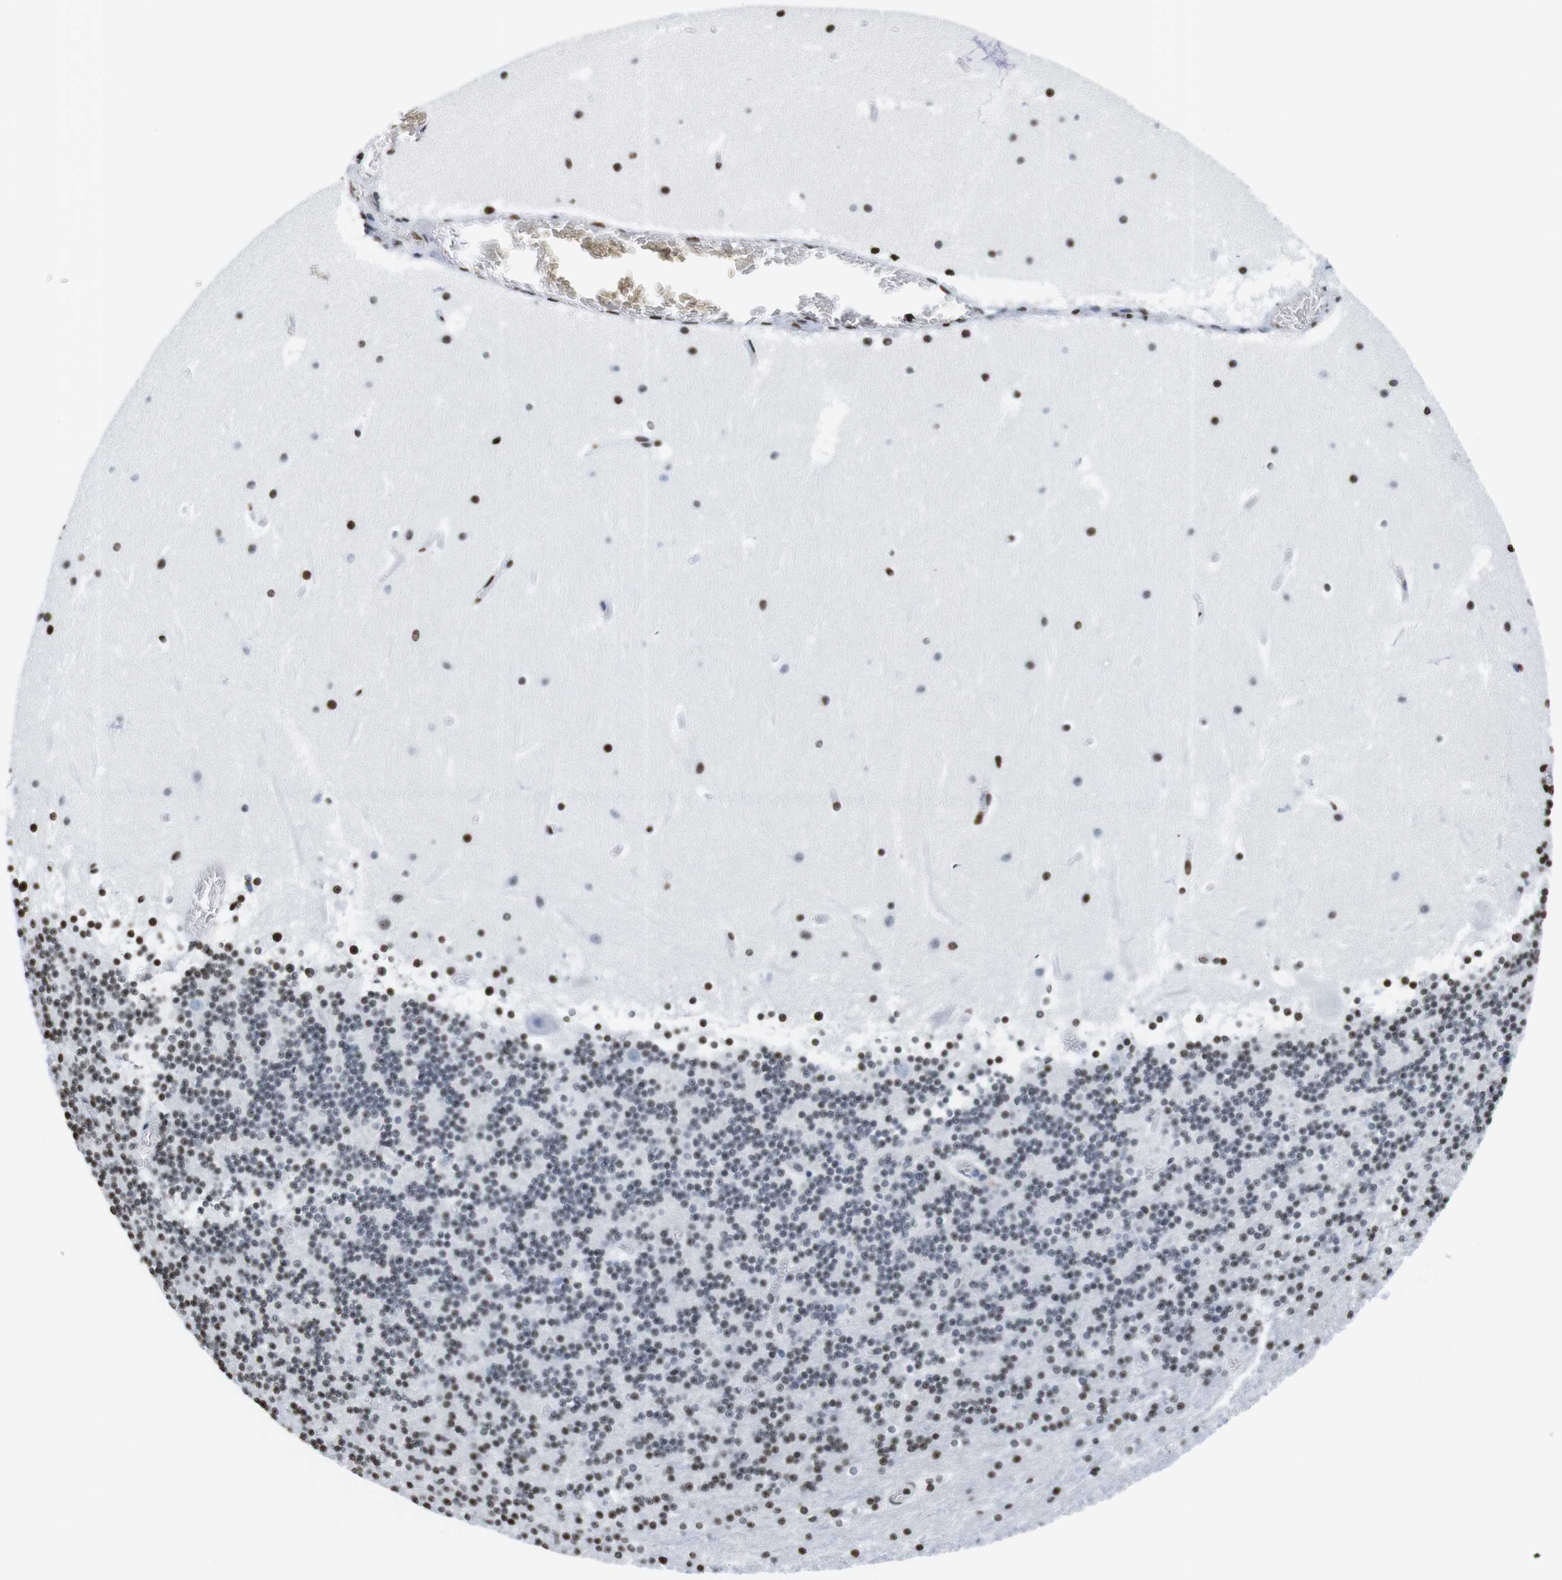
{"staining": {"intensity": "moderate", "quantity": "25%-75%", "location": "nuclear"}, "tissue": "cerebellum", "cell_type": "Cells in granular layer", "image_type": "normal", "snomed": [{"axis": "morphology", "description": "Normal tissue, NOS"}, {"axis": "topography", "description": "Cerebellum"}], "caption": "Normal cerebellum was stained to show a protein in brown. There is medium levels of moderate nuclear positivity in about 25%-75% of cells in granular layer. The protein is shown in brown color, while the nuclei are stained blue.", "gene": "BSX", "patient": {"sex": "male", "age": 45}}